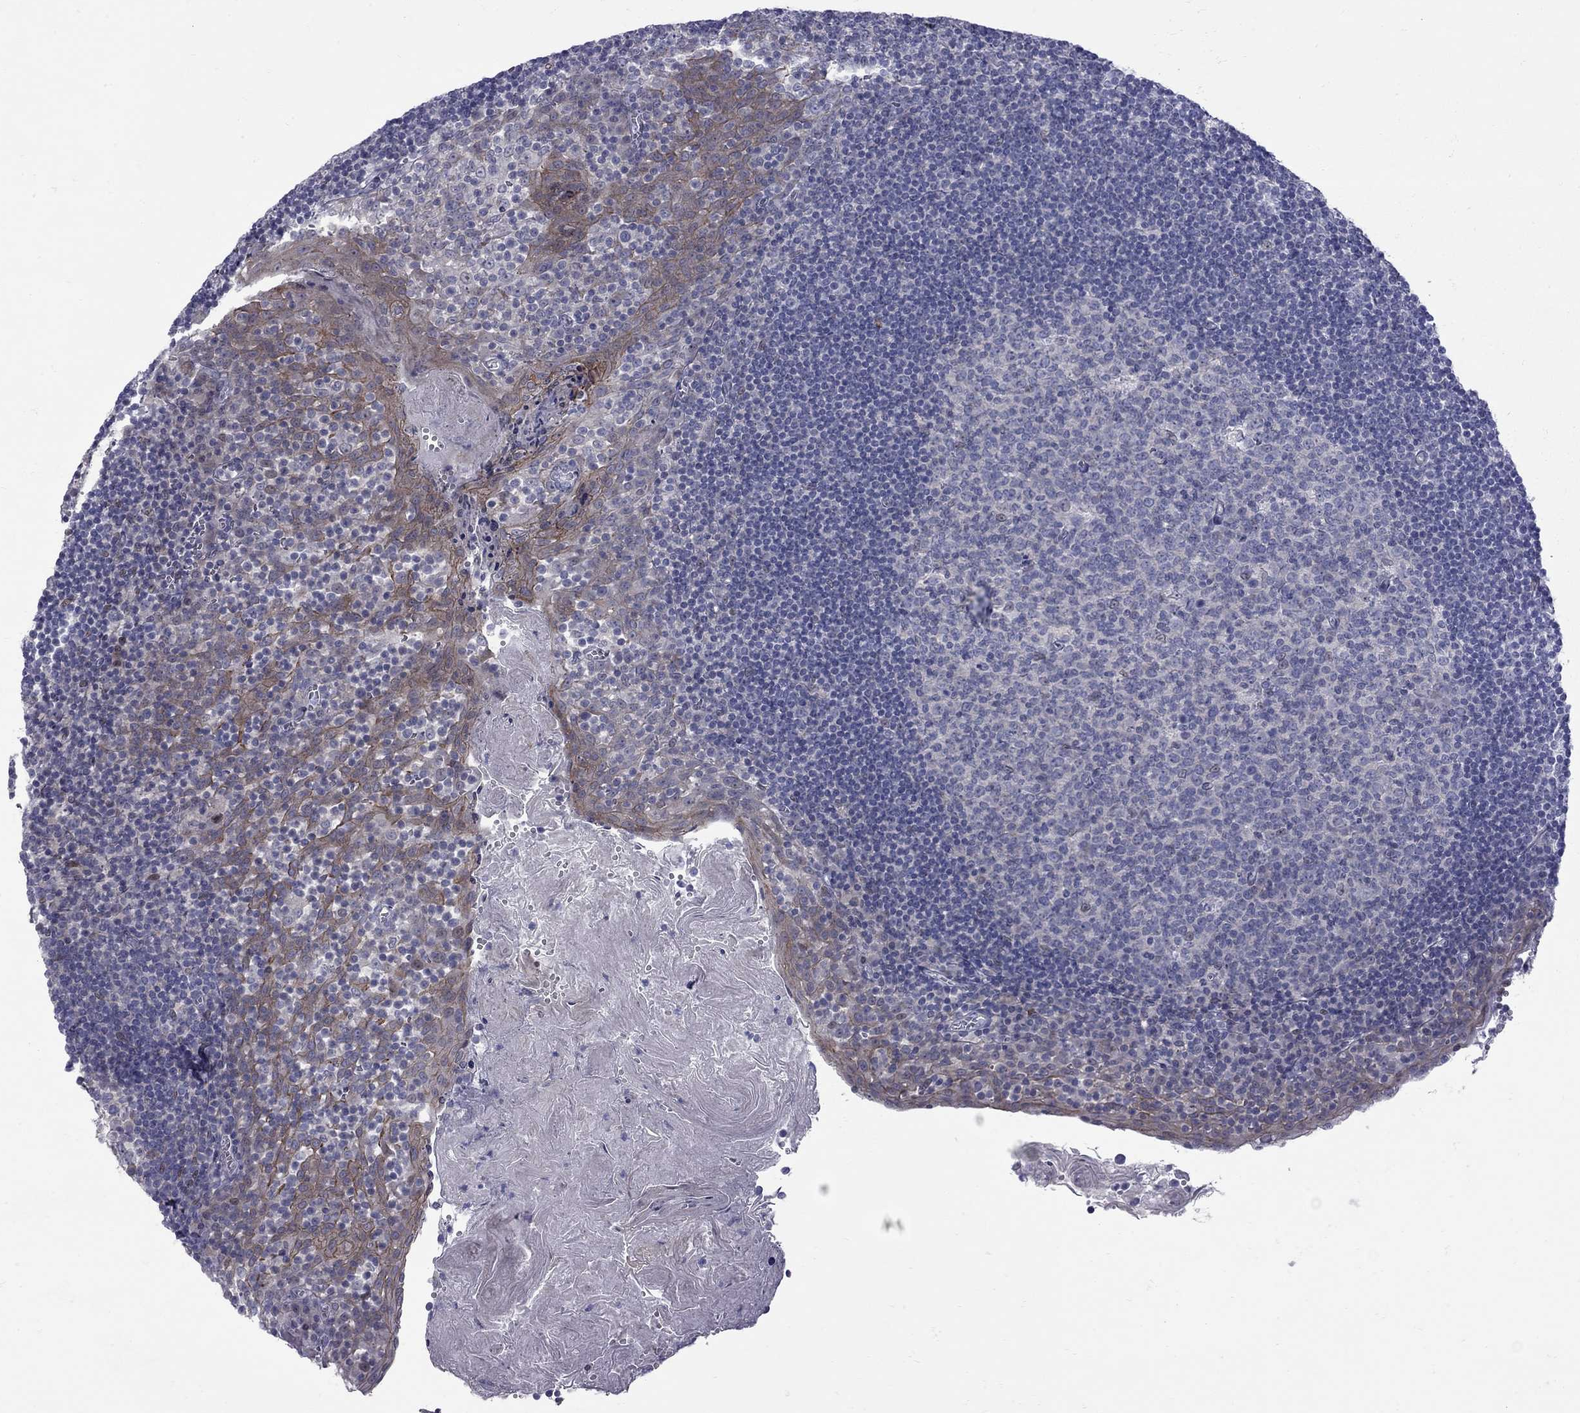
{"staining": {"intensity": "negative", "quantity": "none", "location": "none"}, "tissue": "lymph node", "cell_type": "Germinal center cells", "image_type": "normal", "snomed": [{"axis": "morphology", "description": "Normal tissue, NOS"}, {"axis": "topography", "description": "Lymph node"}], "caption": "Immunohistochemistry (IHC) of normal human lymph node displays no expression in germinal center cells. (Brightfield microscopy of DAB immunohistochemistry at high magnification).", "gene": "NRARP", "patient": {"sex": "female", "age": 21}}